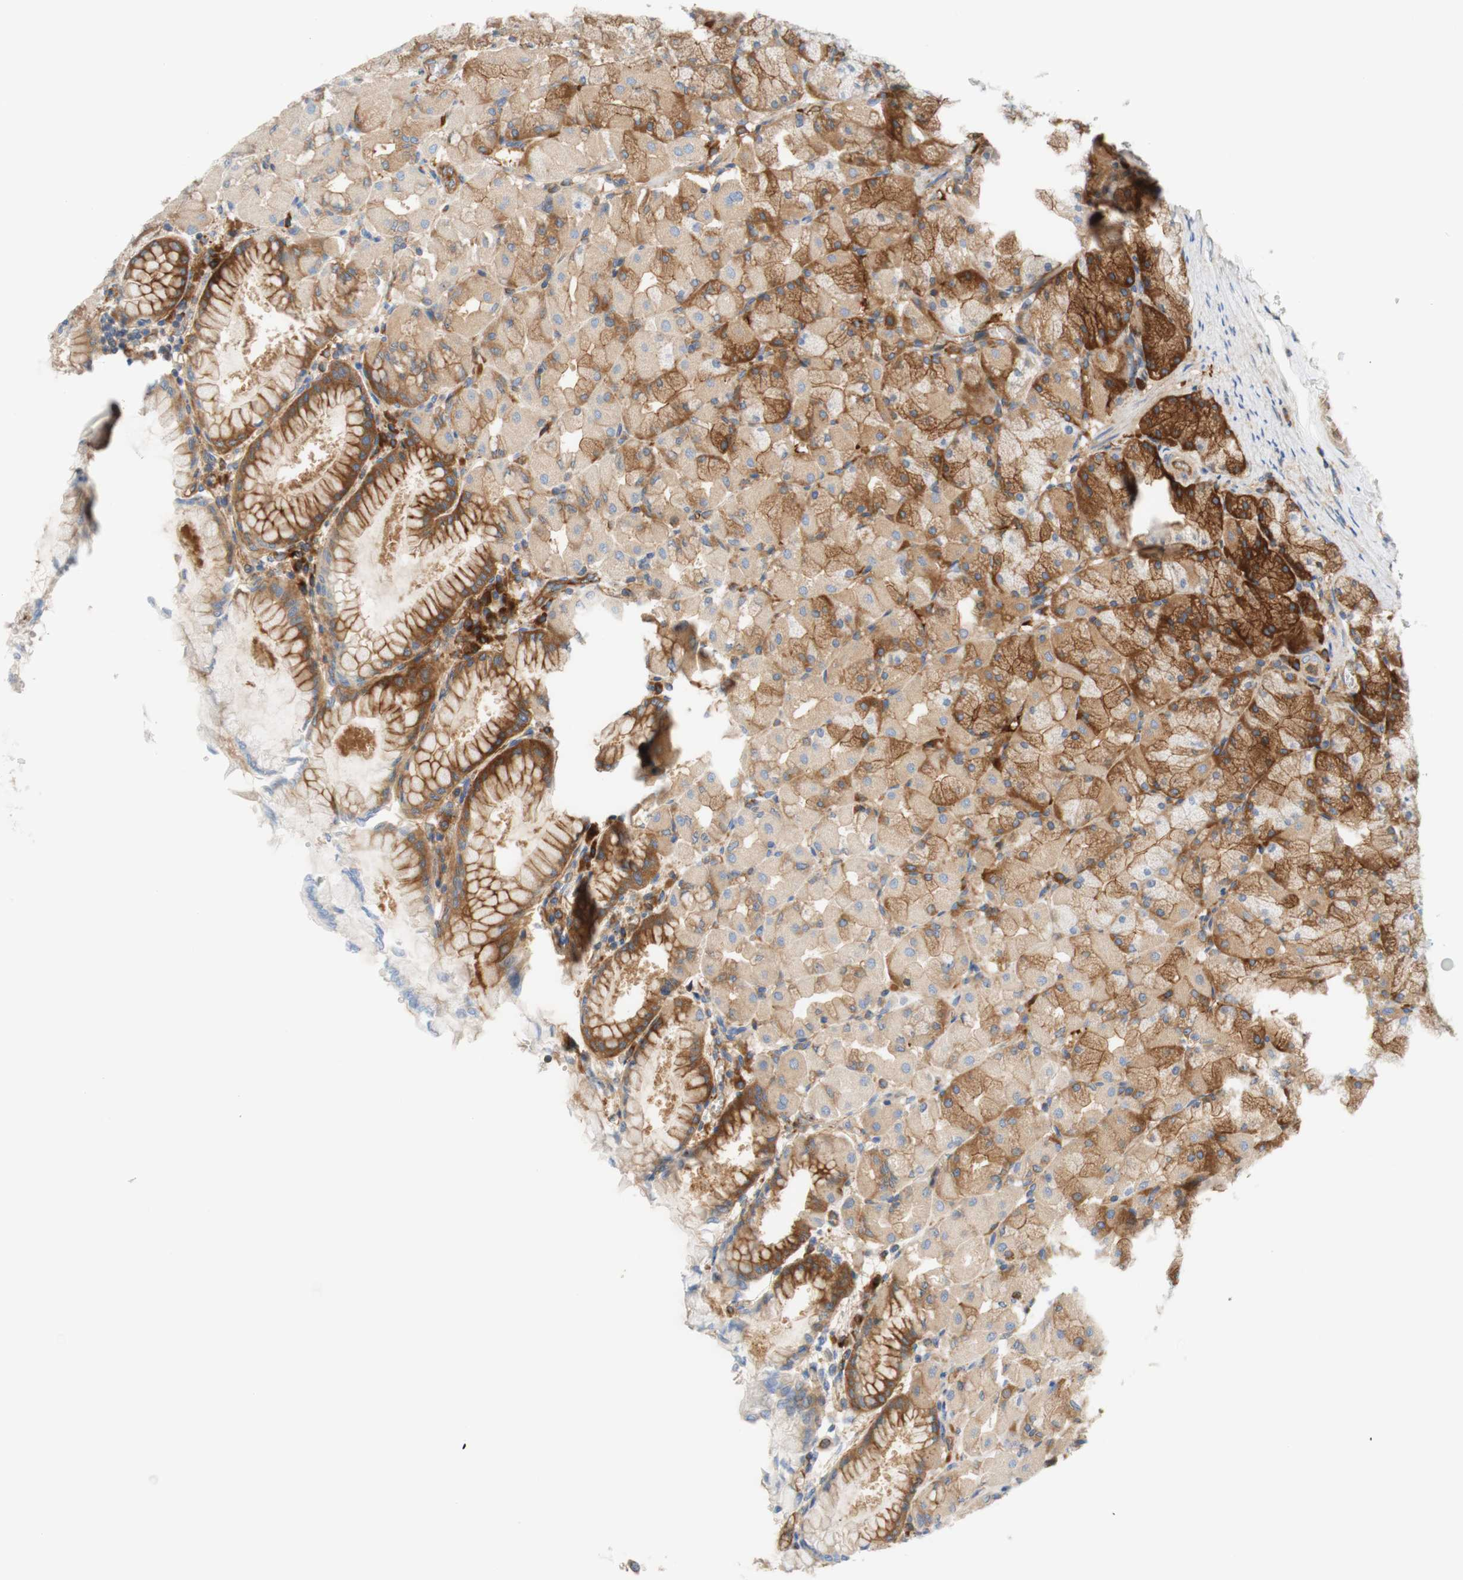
{"staining": {"intensity": "strong", "quantity": "25%-75%", "location": "cytoplasmic/membranous"}, "tissue": "stomach", "cell_type": "Glandular cells", "image_type": "normal", "snomed": [{"axis": "morphology", "description": "Normal tissue, NOS"}, {"axis": "topography", "description": "Stomach, upper"}], "caption": "Stomach stained for a protein (brown) exhibits strong cytoplasmic/membranous positive staining in about 25%-75% of glandular cells.", "gene": "STOM", "patient": {"sex": "female", "age": 56}}